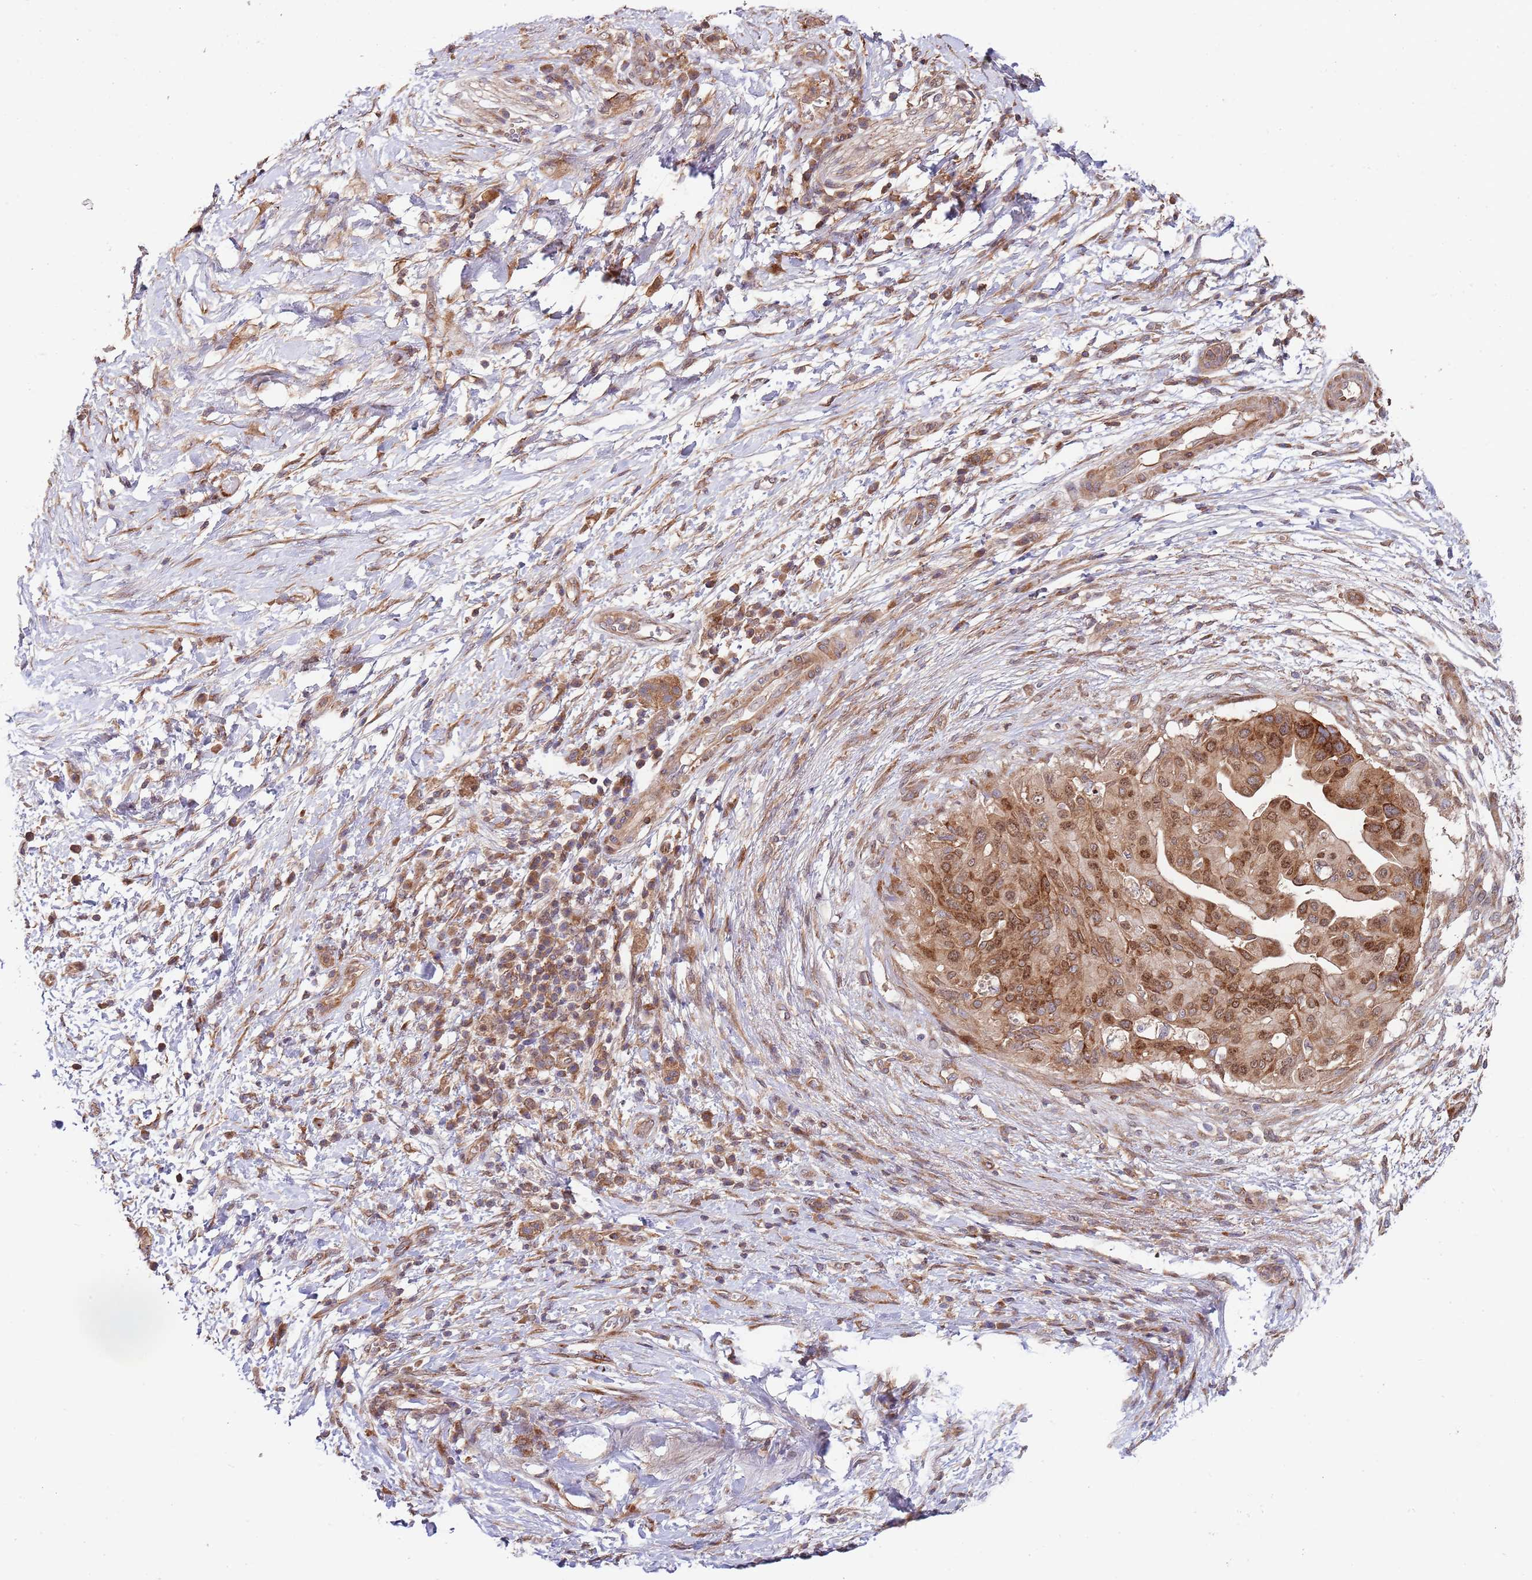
{"staining": {"intensity": "moderate", "quantity": "25%-75%", "location": "cytoplasmic/membranous,nuclear"}, "tissue": "pancreatic cancer", "cell_type": "Tumor cells", "image_type": "cancer", "snomed": [{"axis": "morphology", "description": "Adenocarcinoma, NOS"}, {"axis": "topography", "description": "Pancreas"}], "caption": "The micrograph exhibits immunohistochemical staining of adenocarcinoma (pancreatic). There is moderate cytoplasmic/membranous and nuclear expression is present in approximately 25%-75% of tumor cells. (IHC, brightfield microscopy, high magnification).", "gene": "RNF19B", "patient": {"sex": "male", "age": 68}}